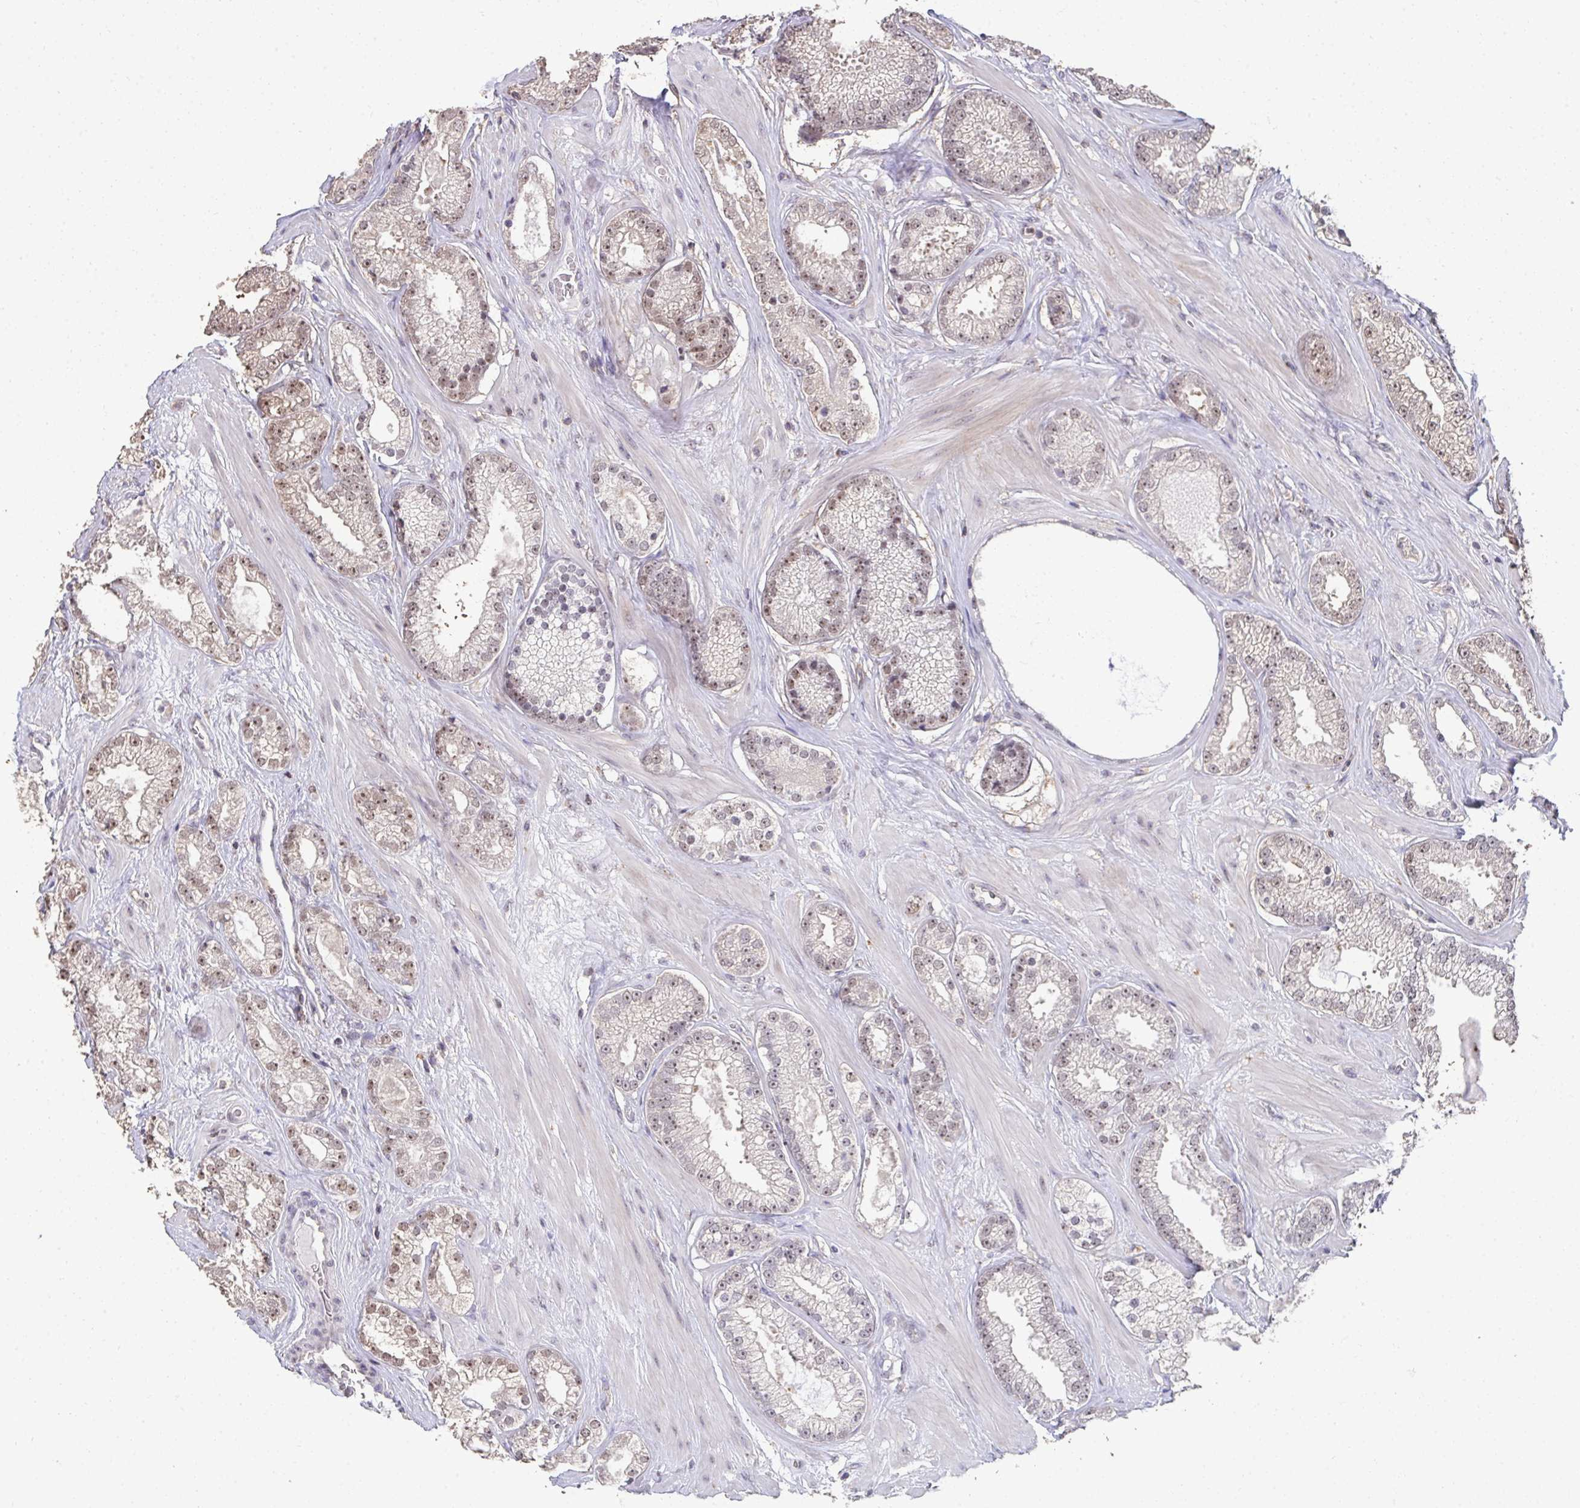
{"staining": {"intensity": "weak", "quantity": ">75%", "location": "nuclear"}, "tissue": "prostate cancer", "cell_type": "Tumor cells", "image_type": "cancer", "snomed": [{"axis": "morphology", "description": "Adenocarcinoma, High grade"}, {"axis": "topography", "description": "Prostate"}], "caption": "About >75% of tumor cells in human prostate high-grade adenocarcinoma demonstrate weak nuclear protein staining as visualized by brown immunohistochemical staining.", "gene": "SENP3", "patient": {"sex": "male", "age": 66}}